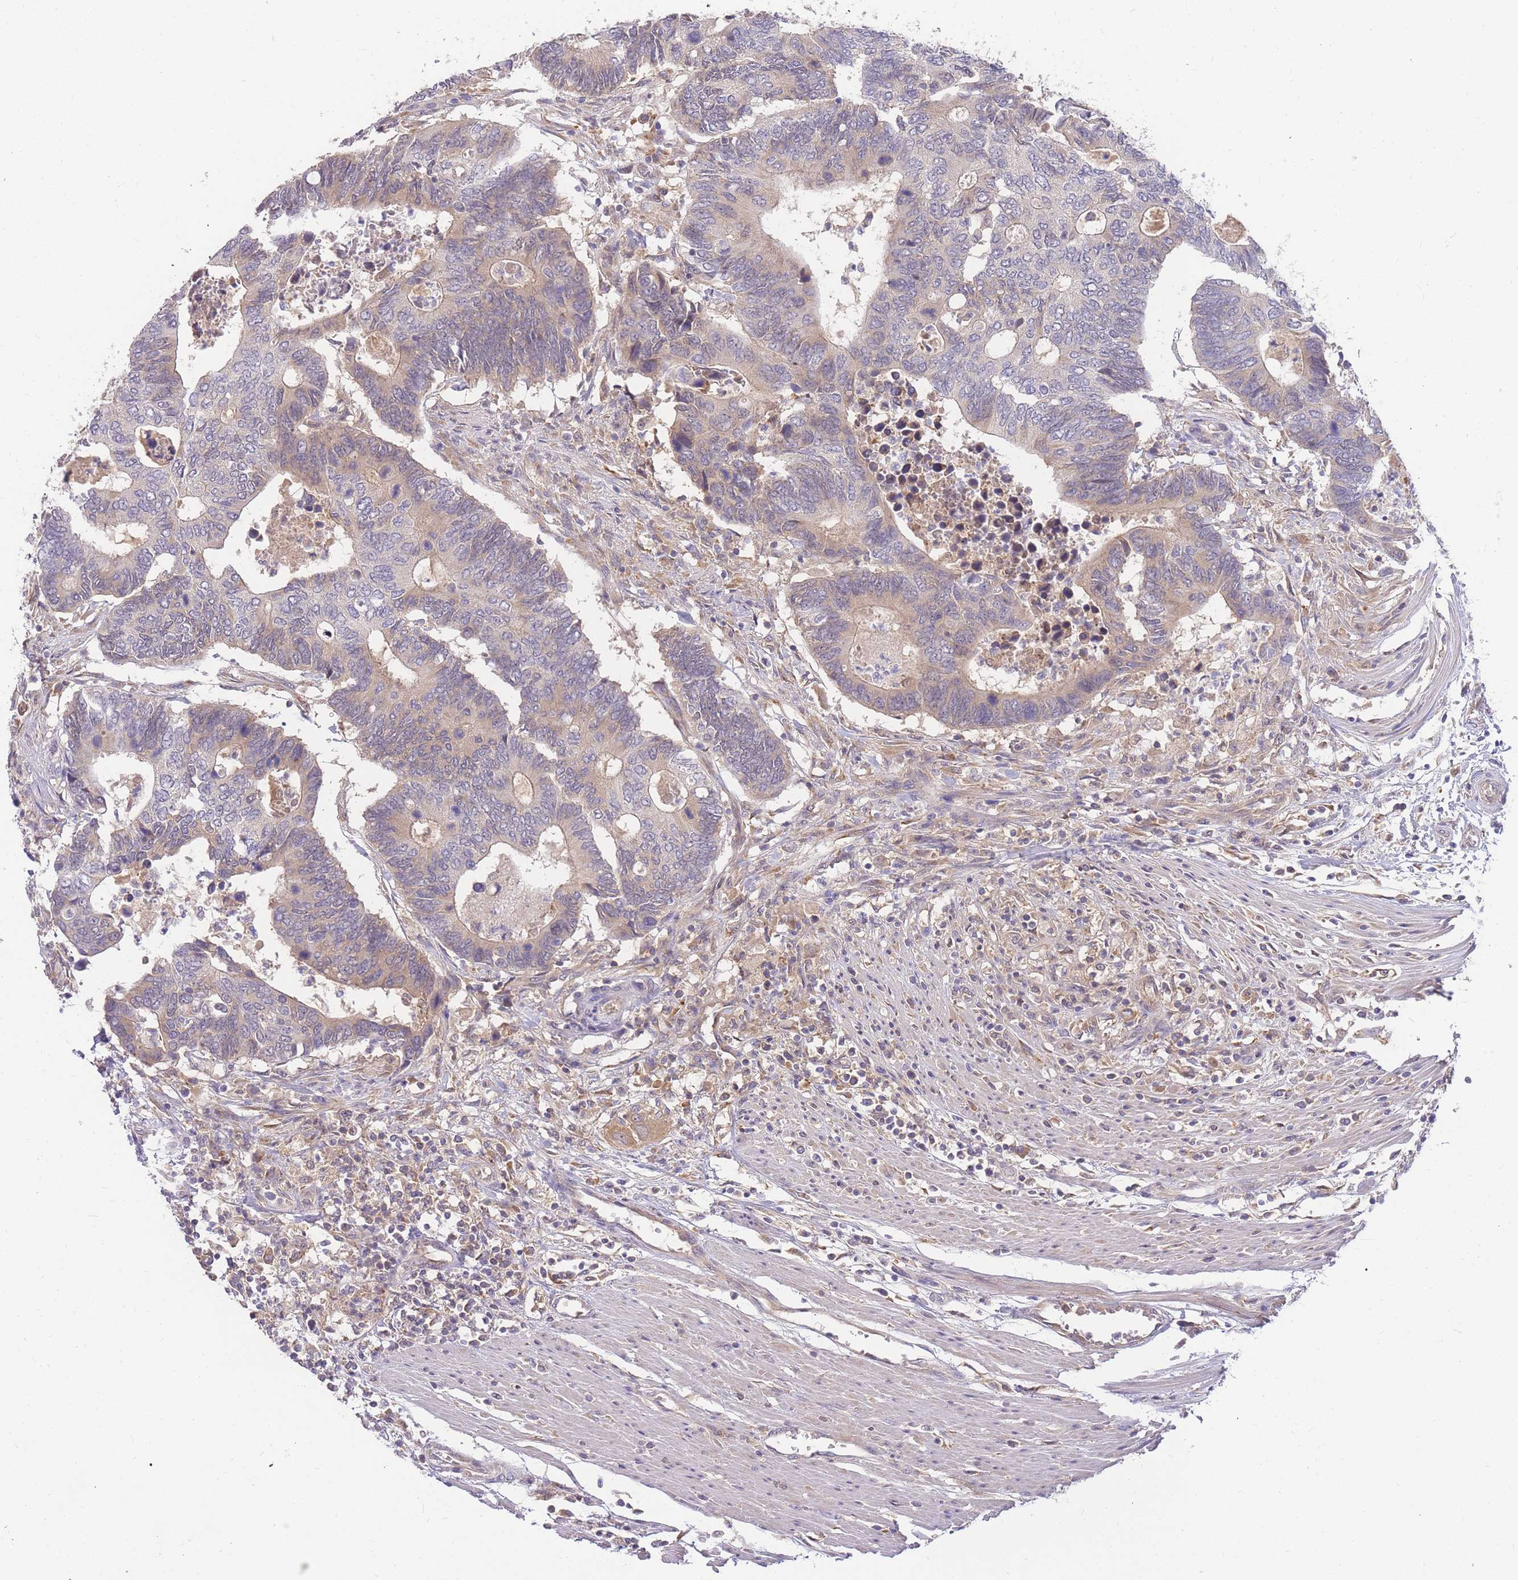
{"staining": {"intensity": "weak", "quantity": "<25%", "location": "cytoplasmic/membranous"}, "tissue": "colorectal cancer", "cell_type": "Tumor cells", "image_type": "cancer", "snomed": [{"axis": "morphology", "description": "Adenocarcinoma, NOS"}, {"axis": "topography", "description": "Colon"}], "caption": "Immunohistochemistry (IHC) image of neoplastic tissue: colorectal adenocarcinoma stained with DAB reveals no significant protein expression in tumor cells.", "gene": "ZNF577", "patient": {"sex": "male", "age": 87}}